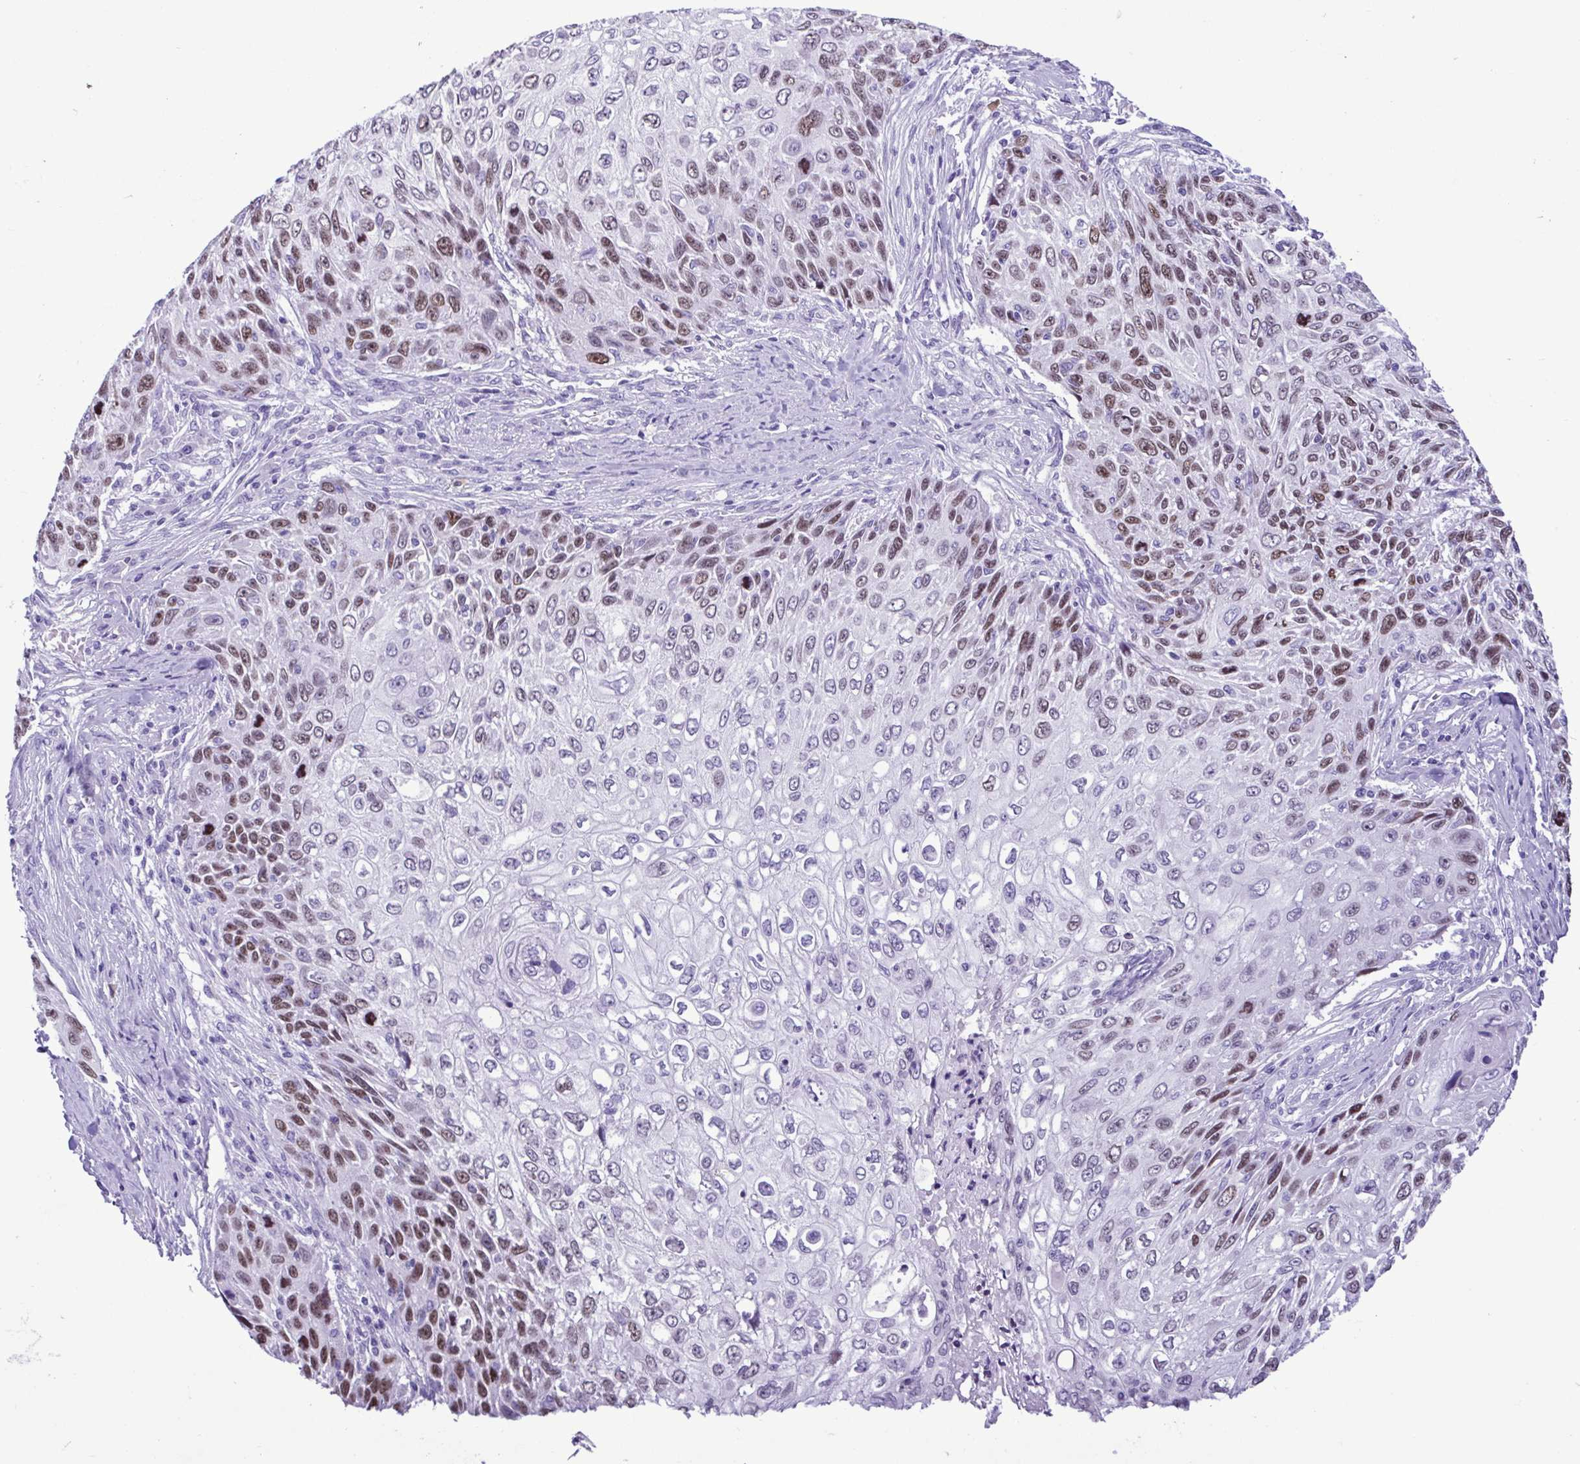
{"staining": {"intensity": "moderate", "quantity": "25%-75%", "location": "nuclear"}, "tissue": "skin cancer", "cell_type": "Tumor cells", "image_type": "cancer", "snomed": [{"axis": "morphology", "description": "Squamous cell carcinoma, NOS"}, {"axis": "topography", "description": "Skin"}], "caption": "Brown immunohistochemical staining in skin cancer reveals moderate nuclear staining in approximately 25%-75% of tumor cells.", "gene": "SPATA16", "patient": {"sex": "male", "age": 92}}